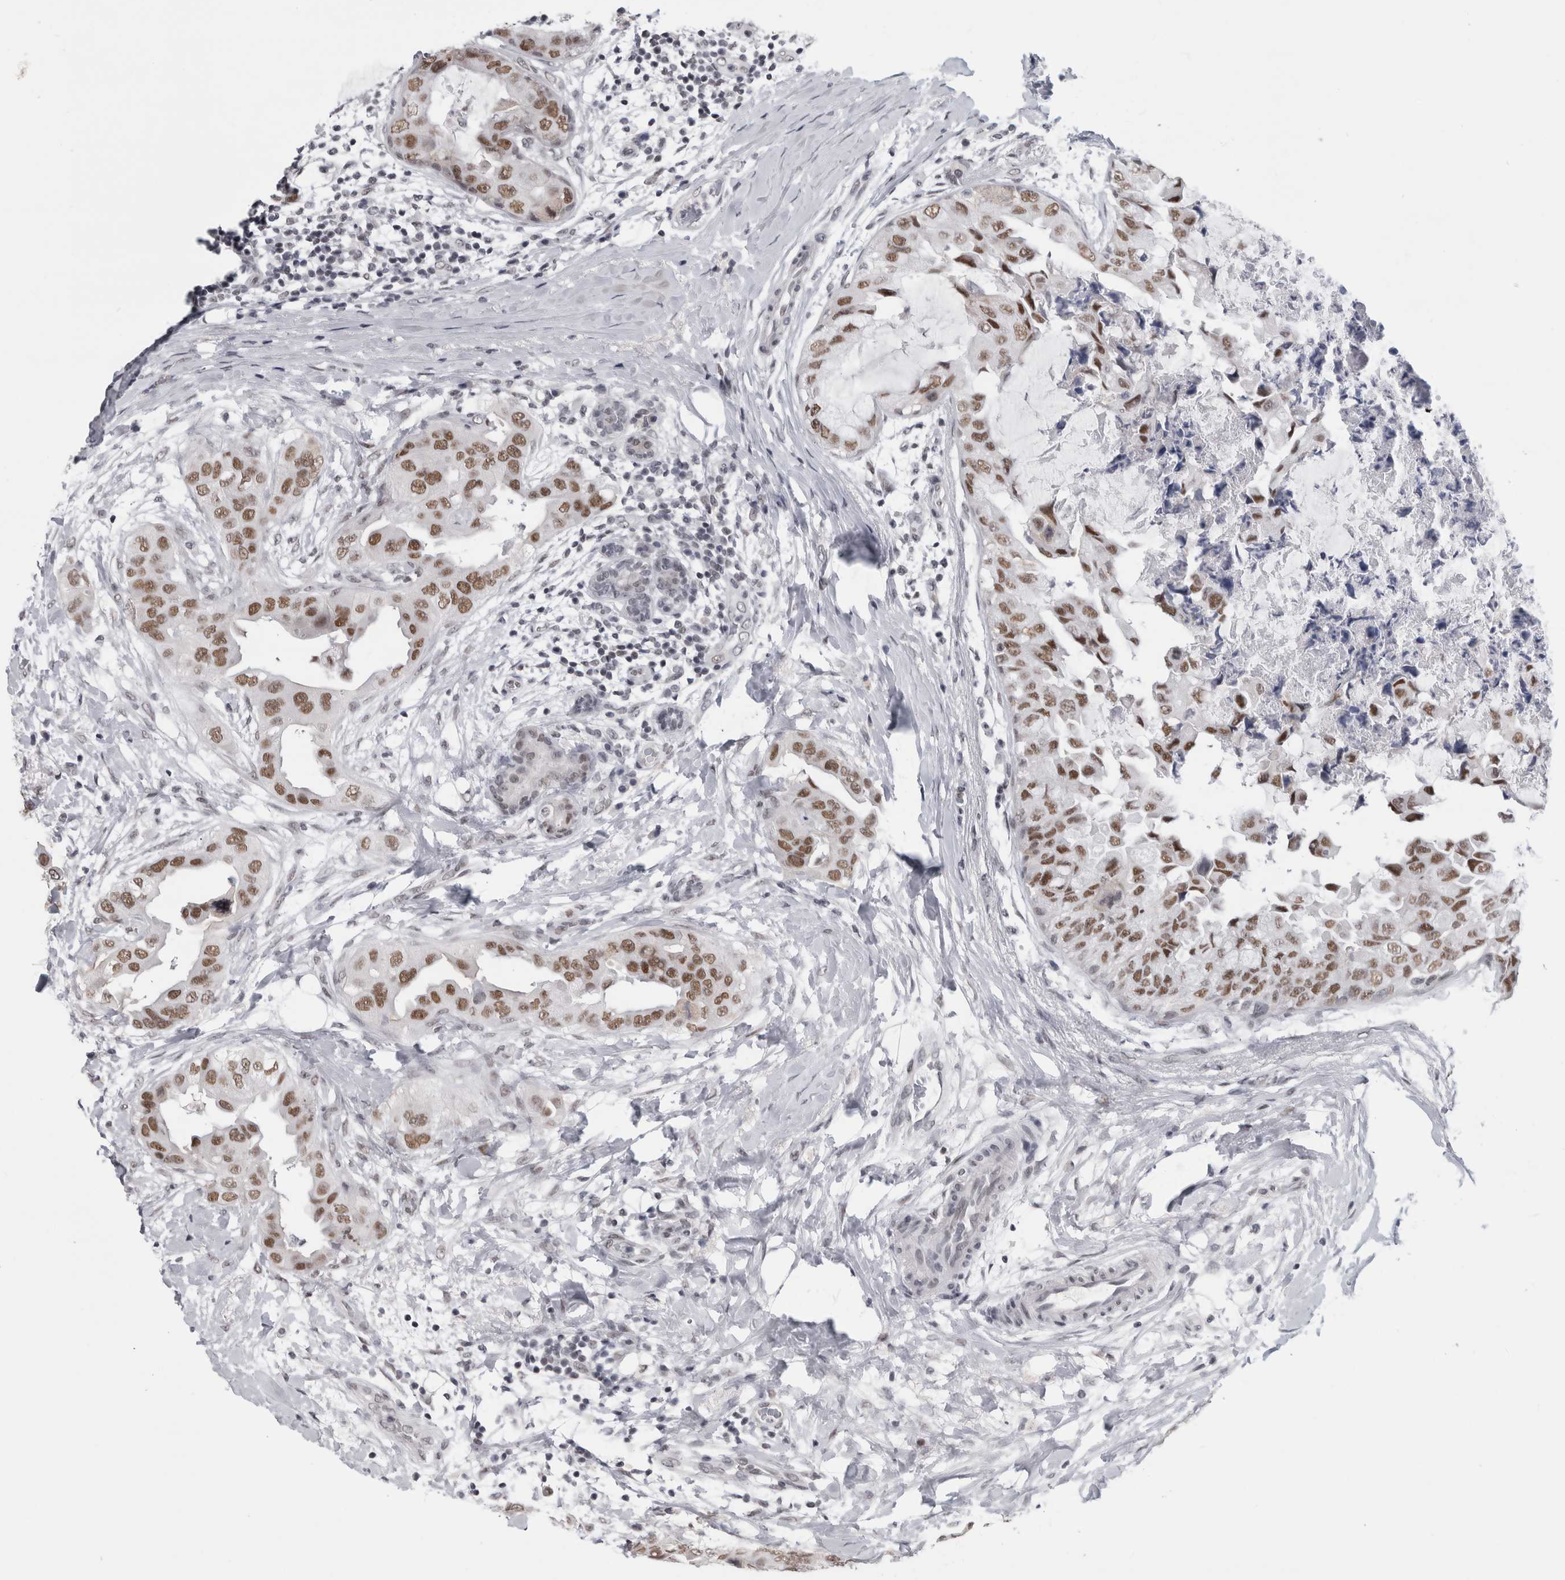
{"staining": {"intensity": "moderate", "quantity": ">75%", "location": "nuclear"}, "tissue": "breast cancer", "cell_type": "Tumor cells", "image_type": "cancer", "snomed": [{"axis": "morphology", "description": "Duct carcinoma"}, {"axis": "topography", "description": "Breast"}], "caption": "Immunohistochemistry (DAB) staining of breast cancer (invasive ductal carcinoma) shows moderate nuclear protein staining in about >75% of tumor cells. (DAB (3,3'-diaminobenzidine) = brown stain, brightfield microscopy at high magnification).", "gene": "ARID4B", "patient": {"sex": "female", "age": 40}}